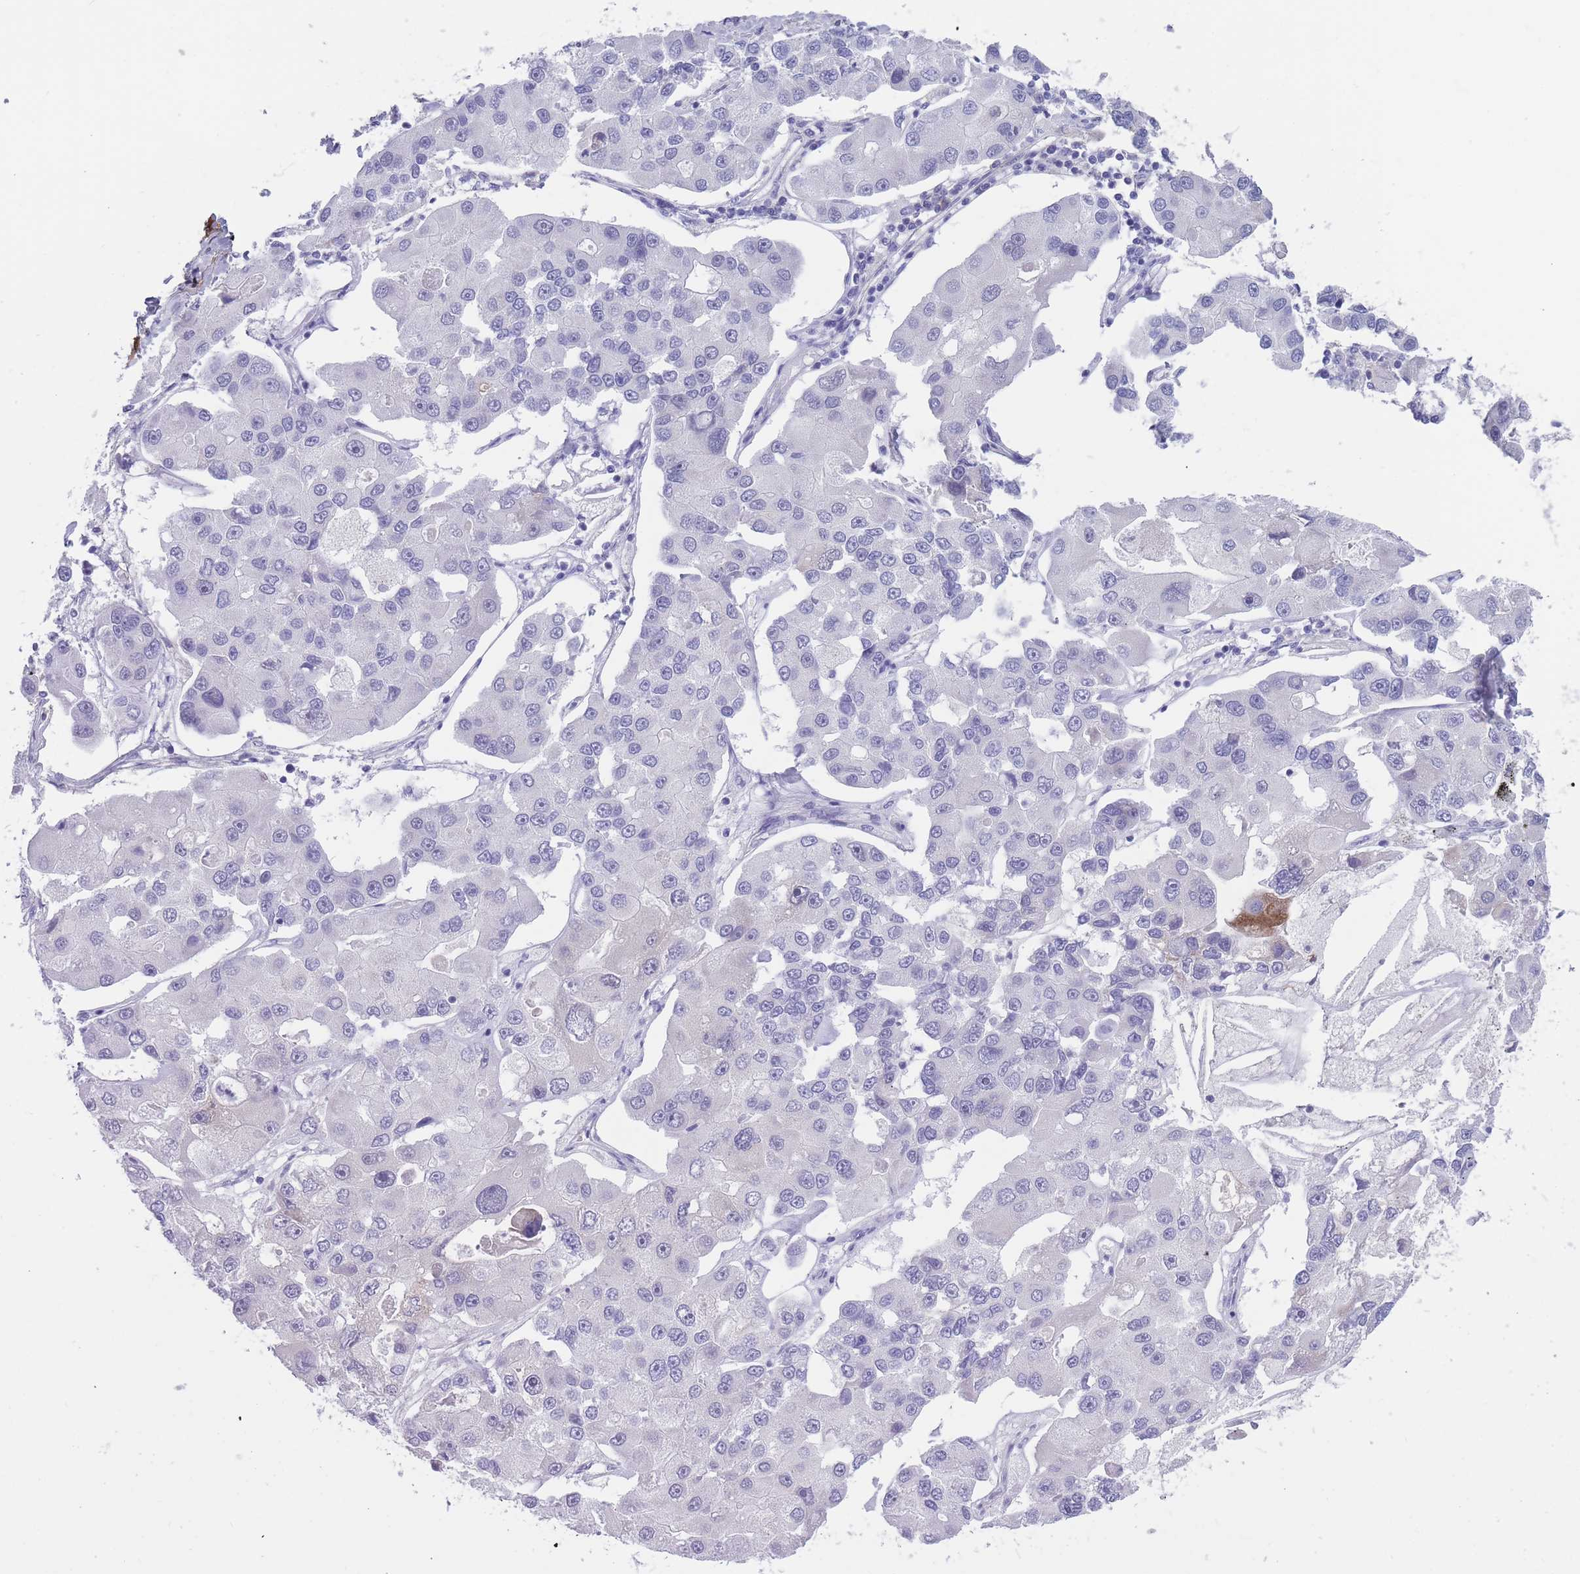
{"staining": {"intensity": "negative", "quantity": "none", "location": "none"}, "tissue": "lung cancer", "cell_type": "Tumor cells", "image_type": "cancer", "snomed": [{"axis": "morphology", "description": "Adenocarcinoma, NOS"}, {"axis": "topography", "description": "Lung"}], "caption": "Immunohistochemical staining of human lung adenocarcinoma exhibits no significant positivity in tumor cells.", "gene": "DPYD", "patient": {"sex": "female", "age": 54}}